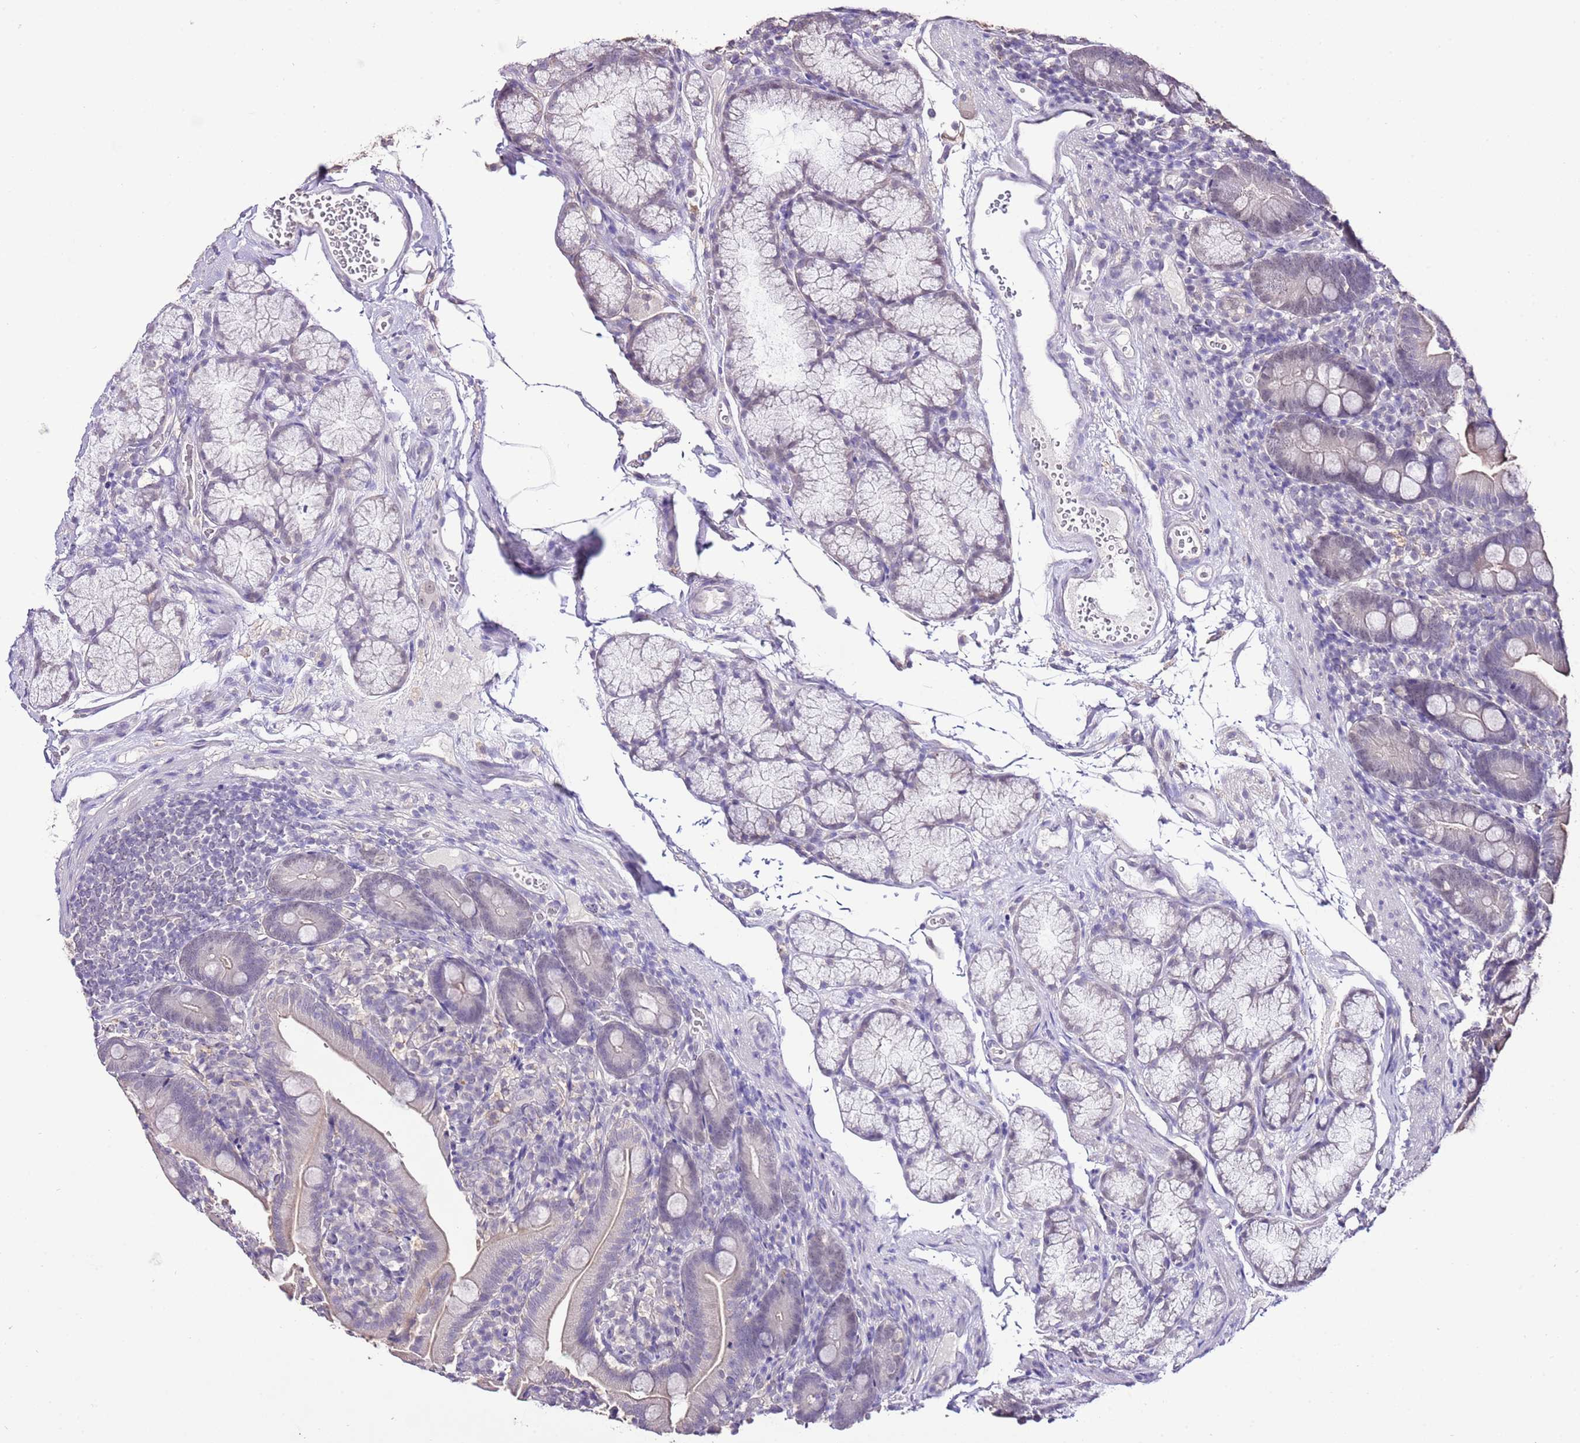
{"staining": {"intensity": "weak", "quantity": "25%-75%", "location": "cytoplasmic/membranous,nuclear"}, "tissue": "duodenum", "cell_type": "Glandular cells", "image_type": "normal", "snomed": [{"axis": "morphology", "description": "Normal tissue, NOS"}, {"axis": "topography", "description": "Duodenum"}], "caption": "IHC (DAB (3,3'-diaminobenzidine)) staining of benign human duodenum shows weak cytoplasmic/membranous,nuclear protein staining in about 25%-75% of glandular cells. (Brightfield microscopy of DAB IHC at high magnification).", "gene": "IZUMO4", "patient": {"sex": "female", "age": 67}}